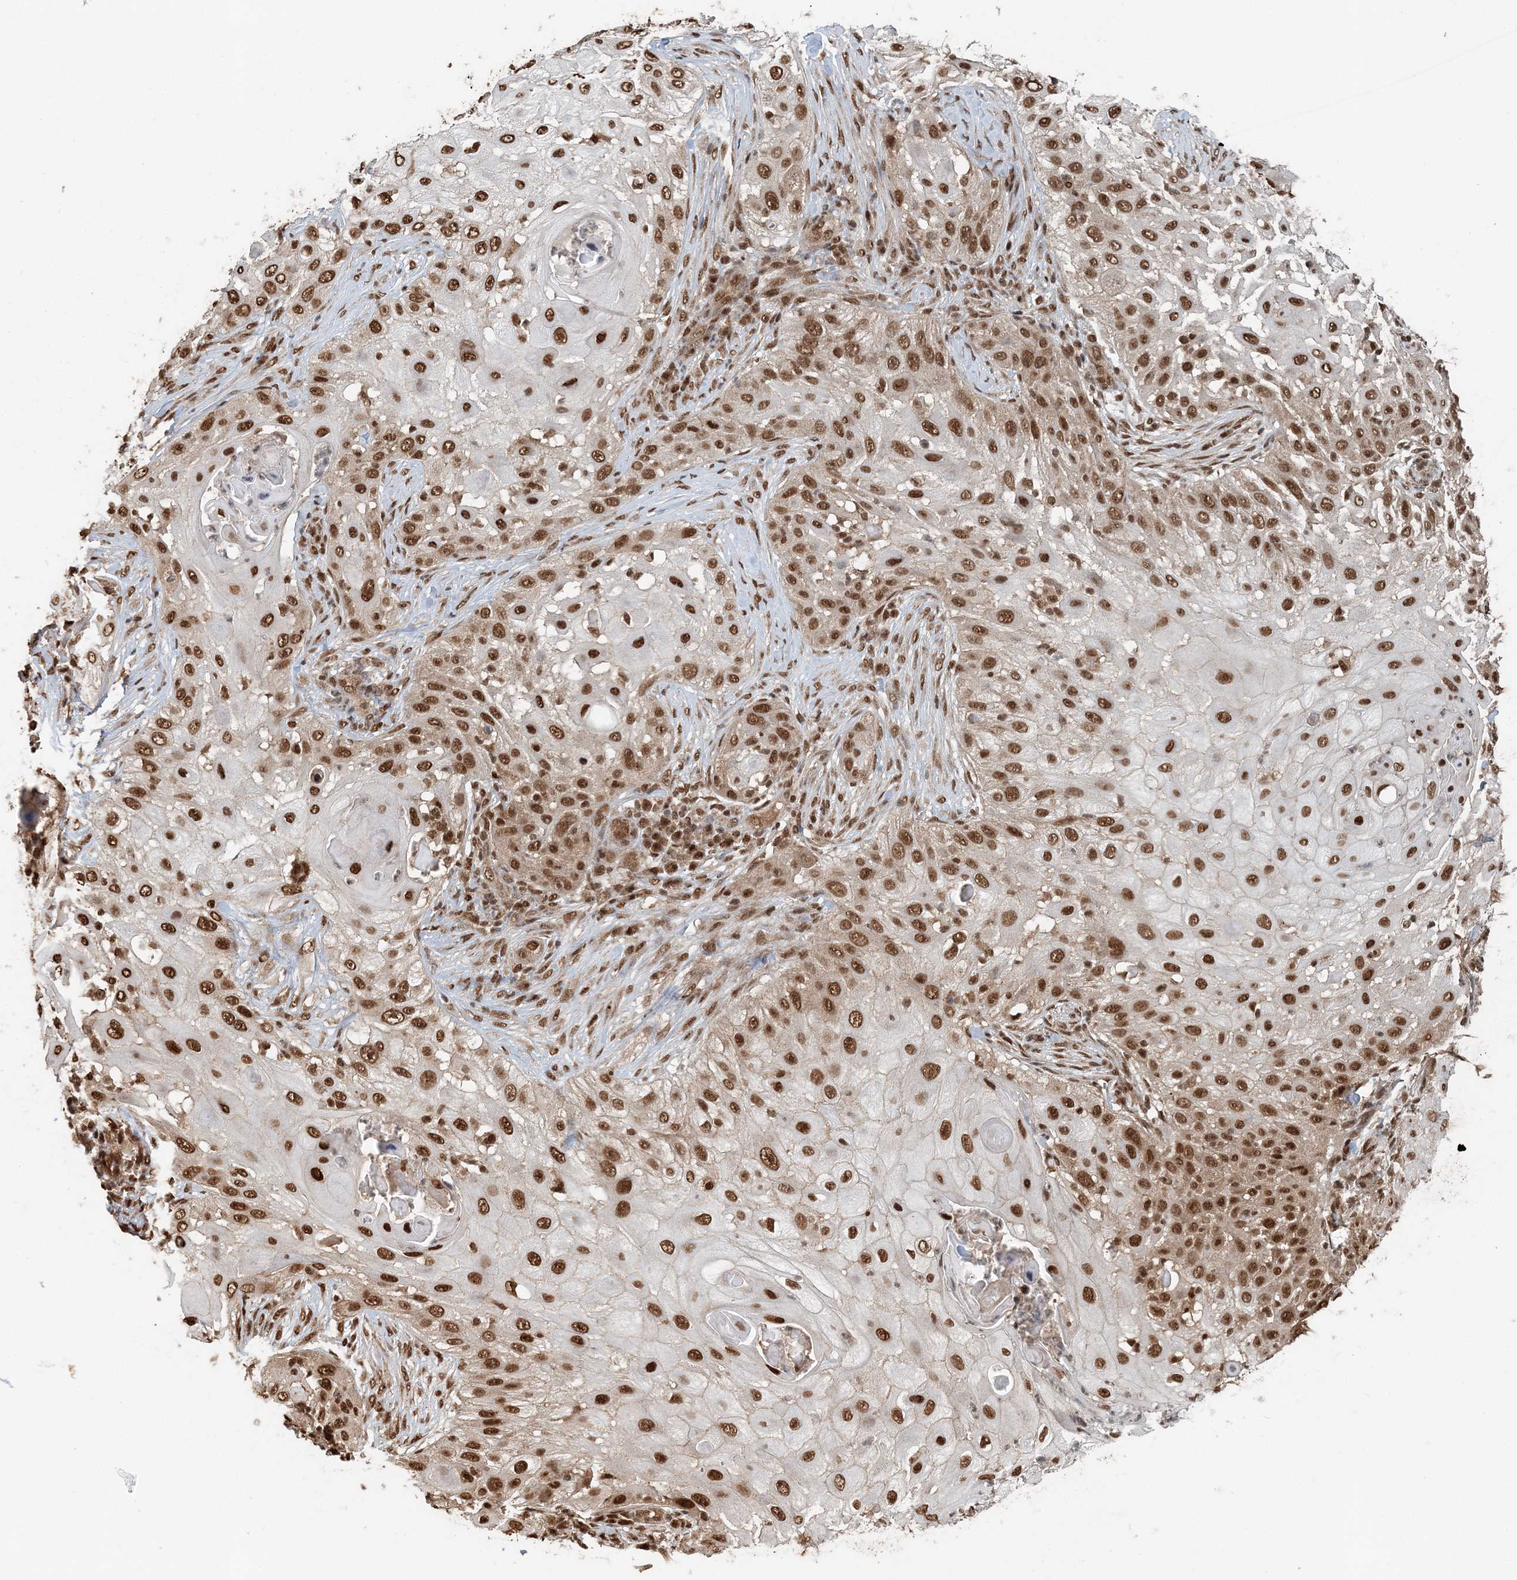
{"staining": {"intensity": "moderate", "quantity": ">75%", "location": "nuclear"}, "tissue": "skin cancer", "cell_type": "Tumor cells", "image_type": "cancer", "snomed": [{"axis": "morphology", "description": "Squamous cell carcinoma, NOS"}, {"axis": "topography", "description": "Skin"}], "caption": "The immunohistochemical stain shows moderate nuclear positivity in tumor cells of skin squamous cell carcinoma tissue. (DAB IHC, brown staining for protein, blue staining for nuclei).", "gene": "ARHGAP35", "patient": {"sex": "female", "age": 44}}